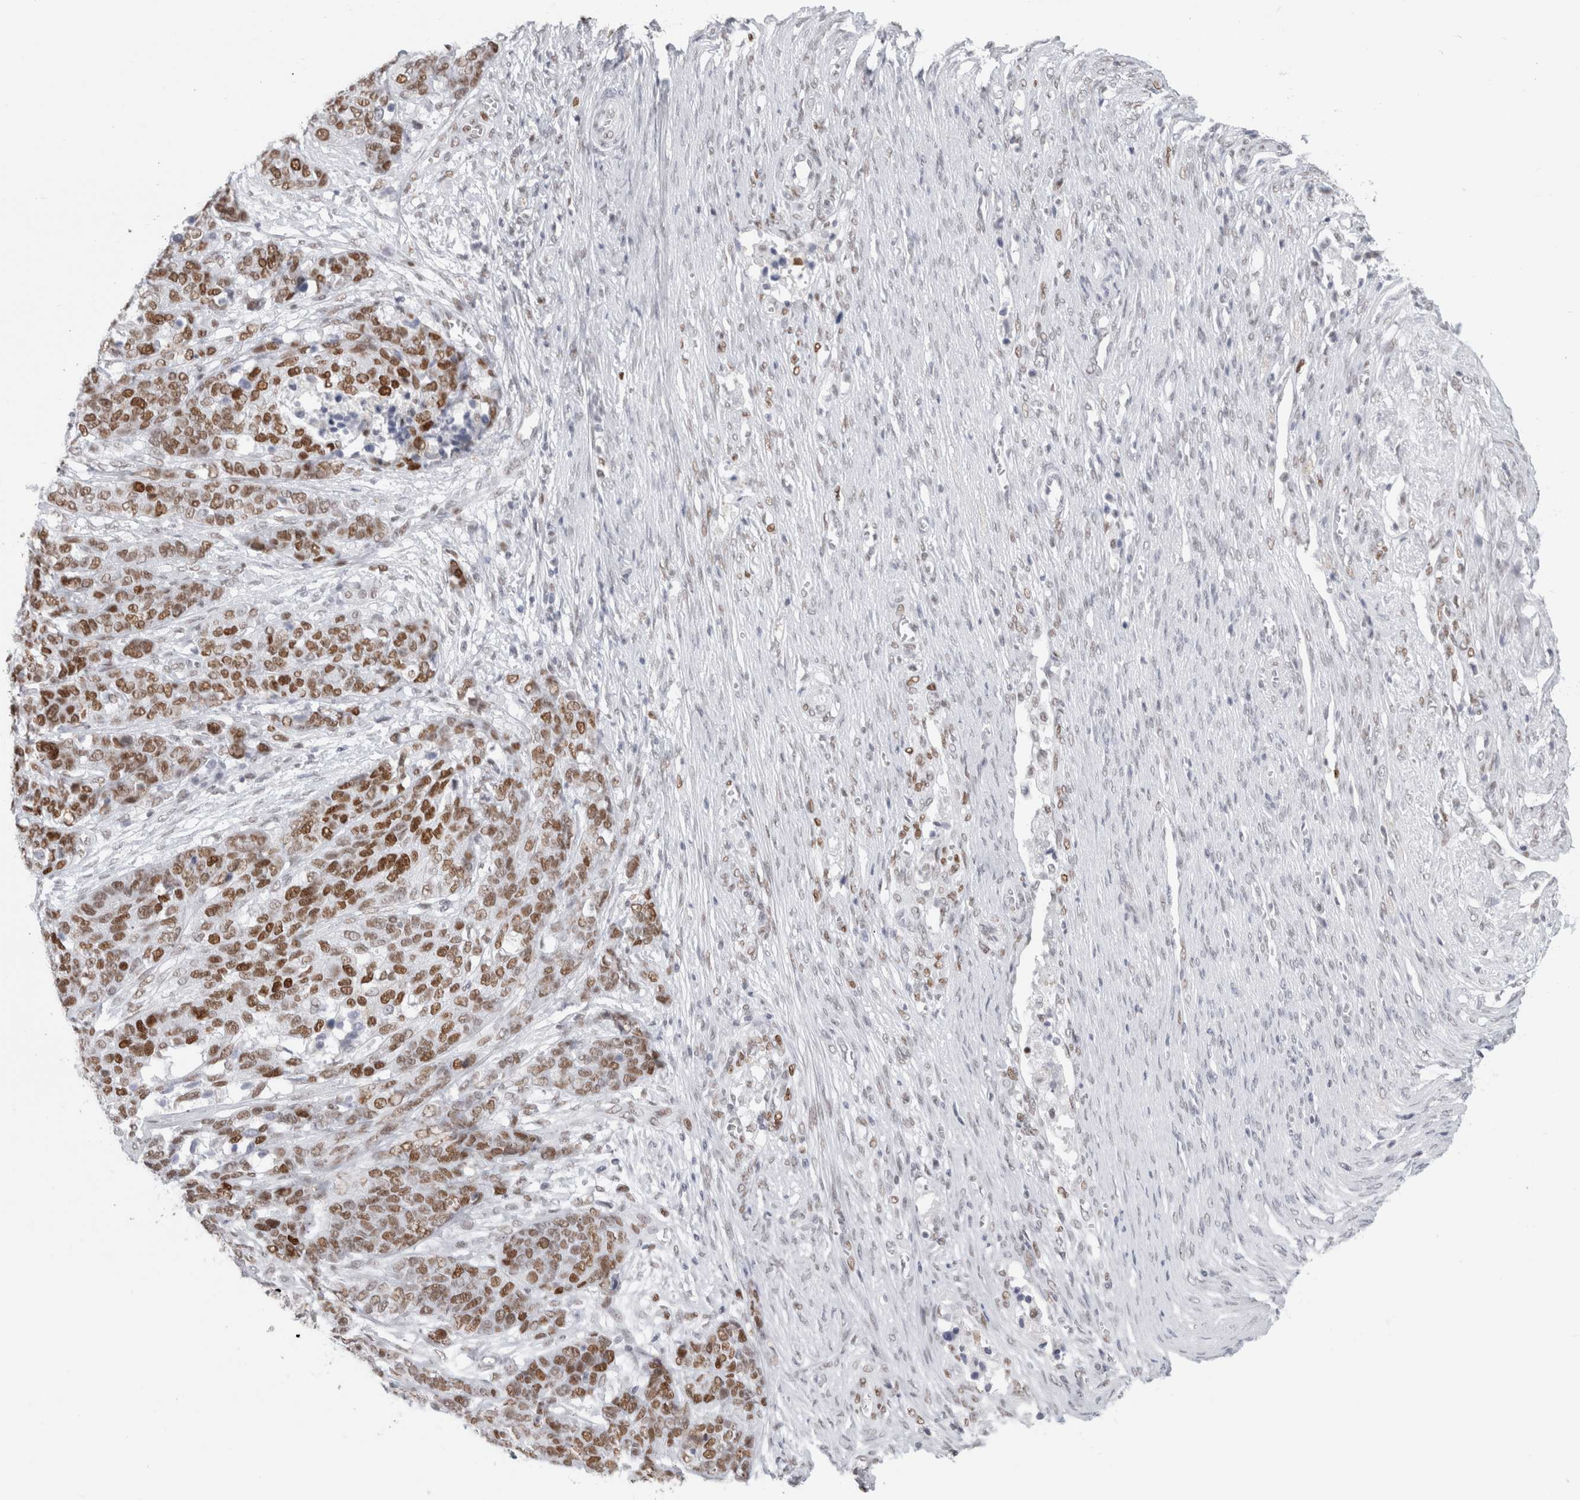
{"staining": {"intensity": "moderate", "quantity": ">75%", "location": "nuclear"}, "tissue": "ovarian cancer", "cell_type": "Tumor cells", "image_type": "cancer", "snomed": [{"axis": "morphology", "description": "Cystadenocarcinoma, serous, NOS"}, {"axis": "topography", "description": "Ovary"}], "caption": "A high-resolution image shows IHC staining of ovarian serous cystadenocarcinoma, which demonstrates moderate nuclear positivity in approximately >75% of tumor cells. (Brightfield microscopy of DAB IHC at high magnification).", "gene": "SMARCC1", "patient": {"sex": "female", "age": 44}}